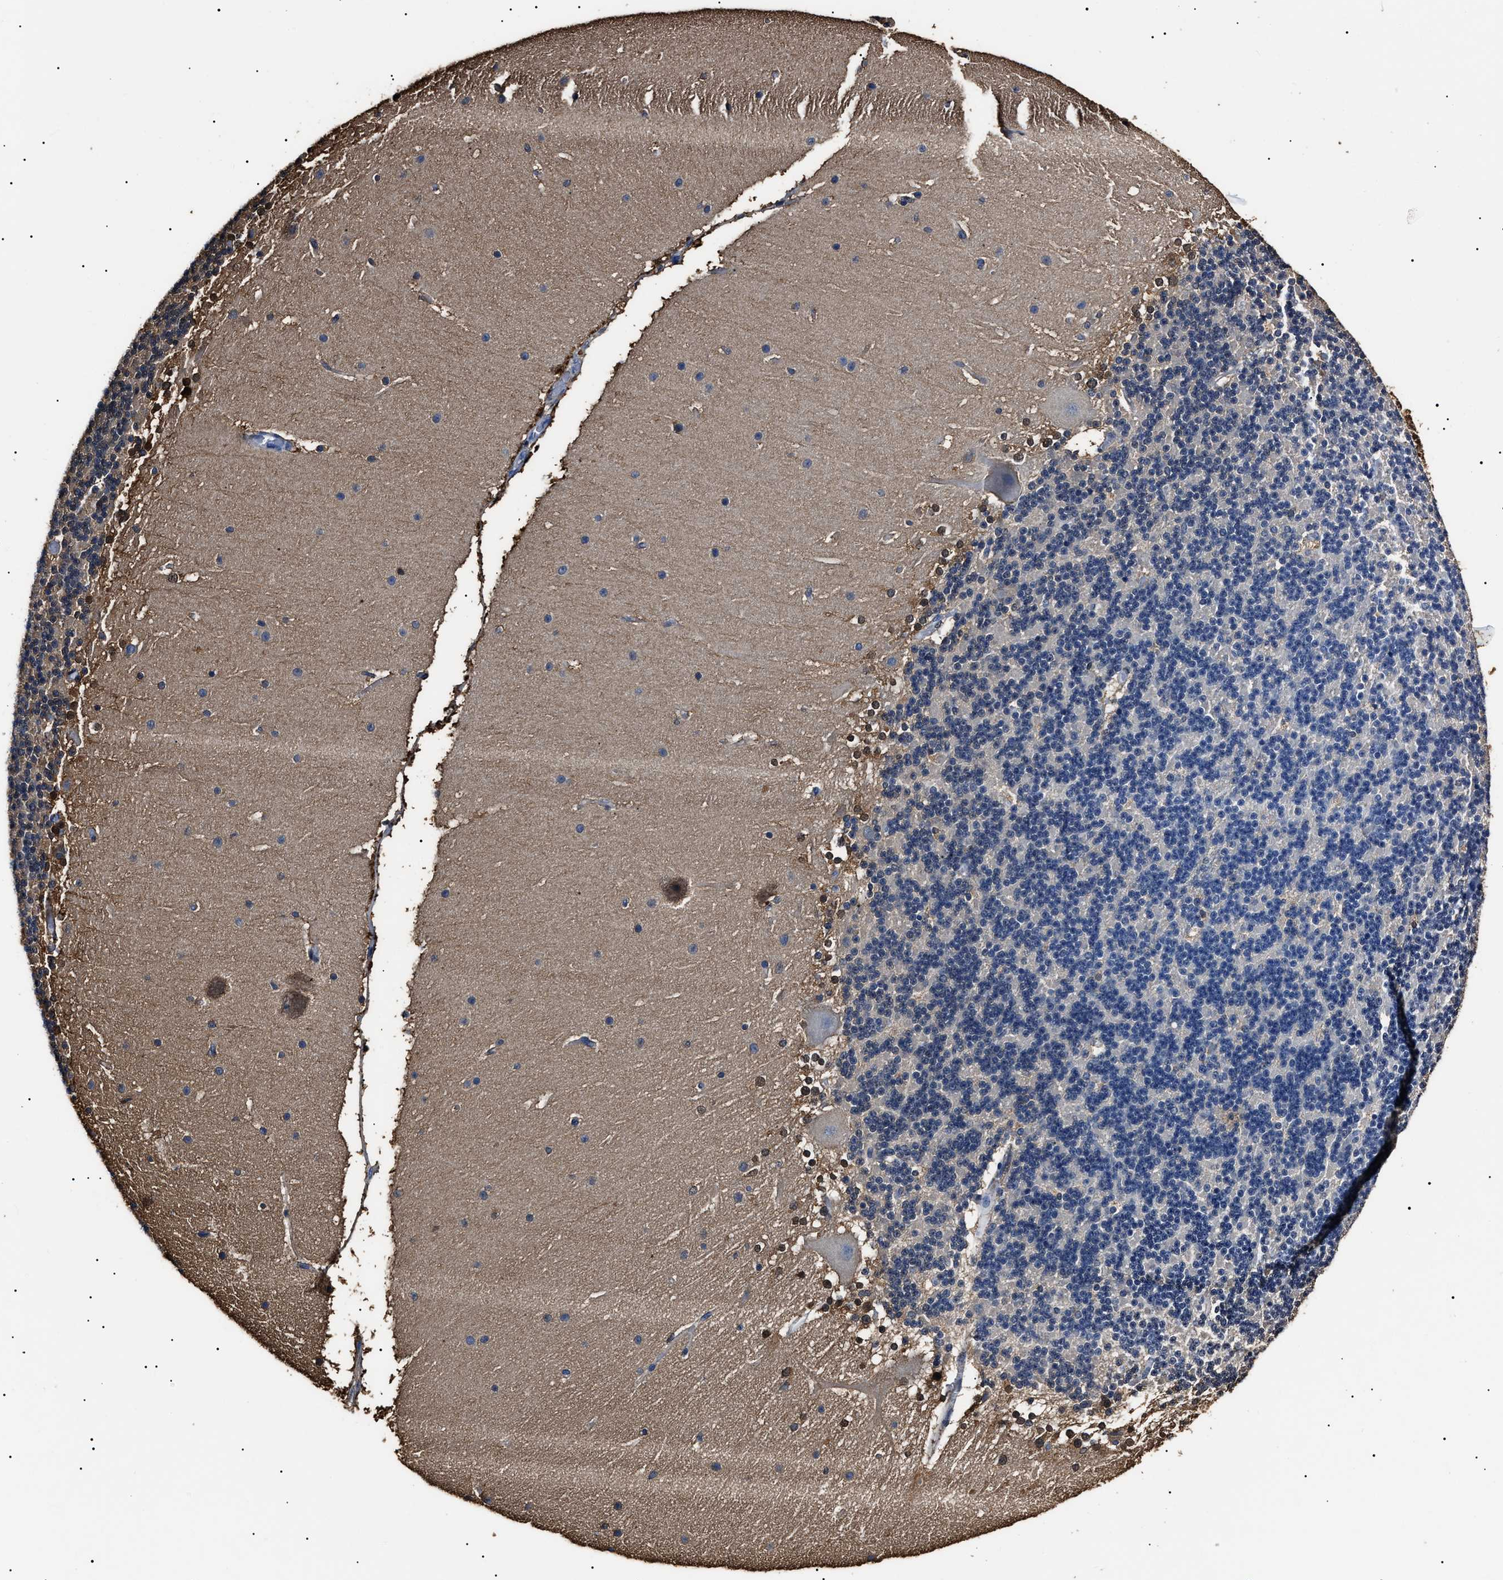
{"staining": {"intensity": "negative", "quantity": "none", "location": "none"}, "tissue": "cerebellum", "cell_type": "Cells in granular layer", "image_type": "normal", "snomed": [{"axis": "morphology", "description": "Normal tissue, NOS"}, {"axis": "topography", "description": "Cerebellum"}], "caption": "There is no significant staining in cells in granular layer of cerebellum. The staining is performed using DAB (3,3'-diaminobenzidine) brown chromogen with nuclei counter-stained in using hematoxylin.", "gene": "ALDH1A1", "patient": {"sex": "female", "age": 19}}